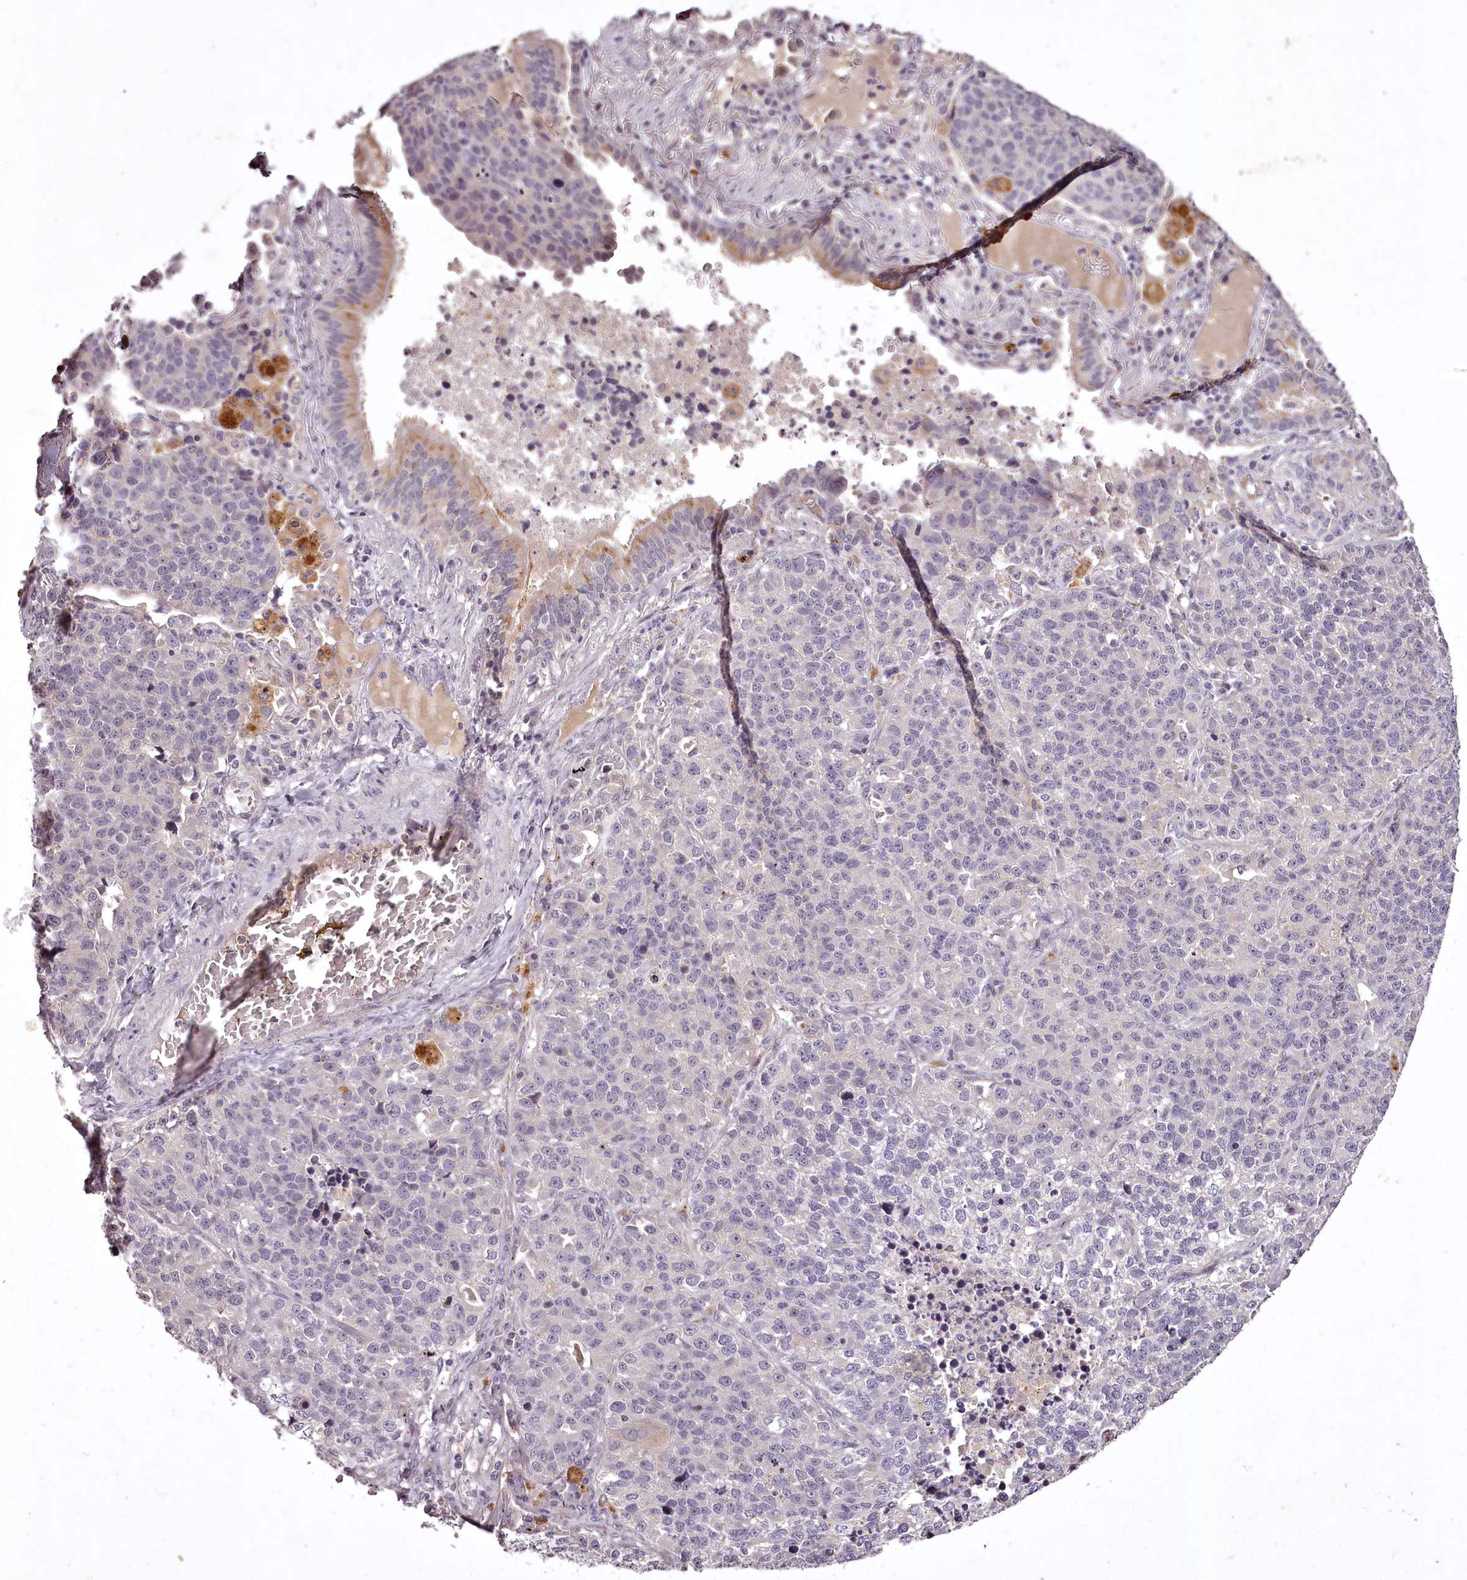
{"staining": {"intensity": "negative", "quantity": "none", "location": "none"}, "tissue": "lung cancer", "cell_type": "Tumor cells", "image_type": "cancer", "snomed": [{"axis": "morphology", "description": "Adenocarcinoma, NOS"}, {"axis": "topography", "description": "Lung"}], "caption": "Human lung adenocarcinoma stained for a protein using immunohistochemistry displays no staining in tumor cells.", "gene": "RBMXL2", "patient": {"sex": "male", "age": 49}}